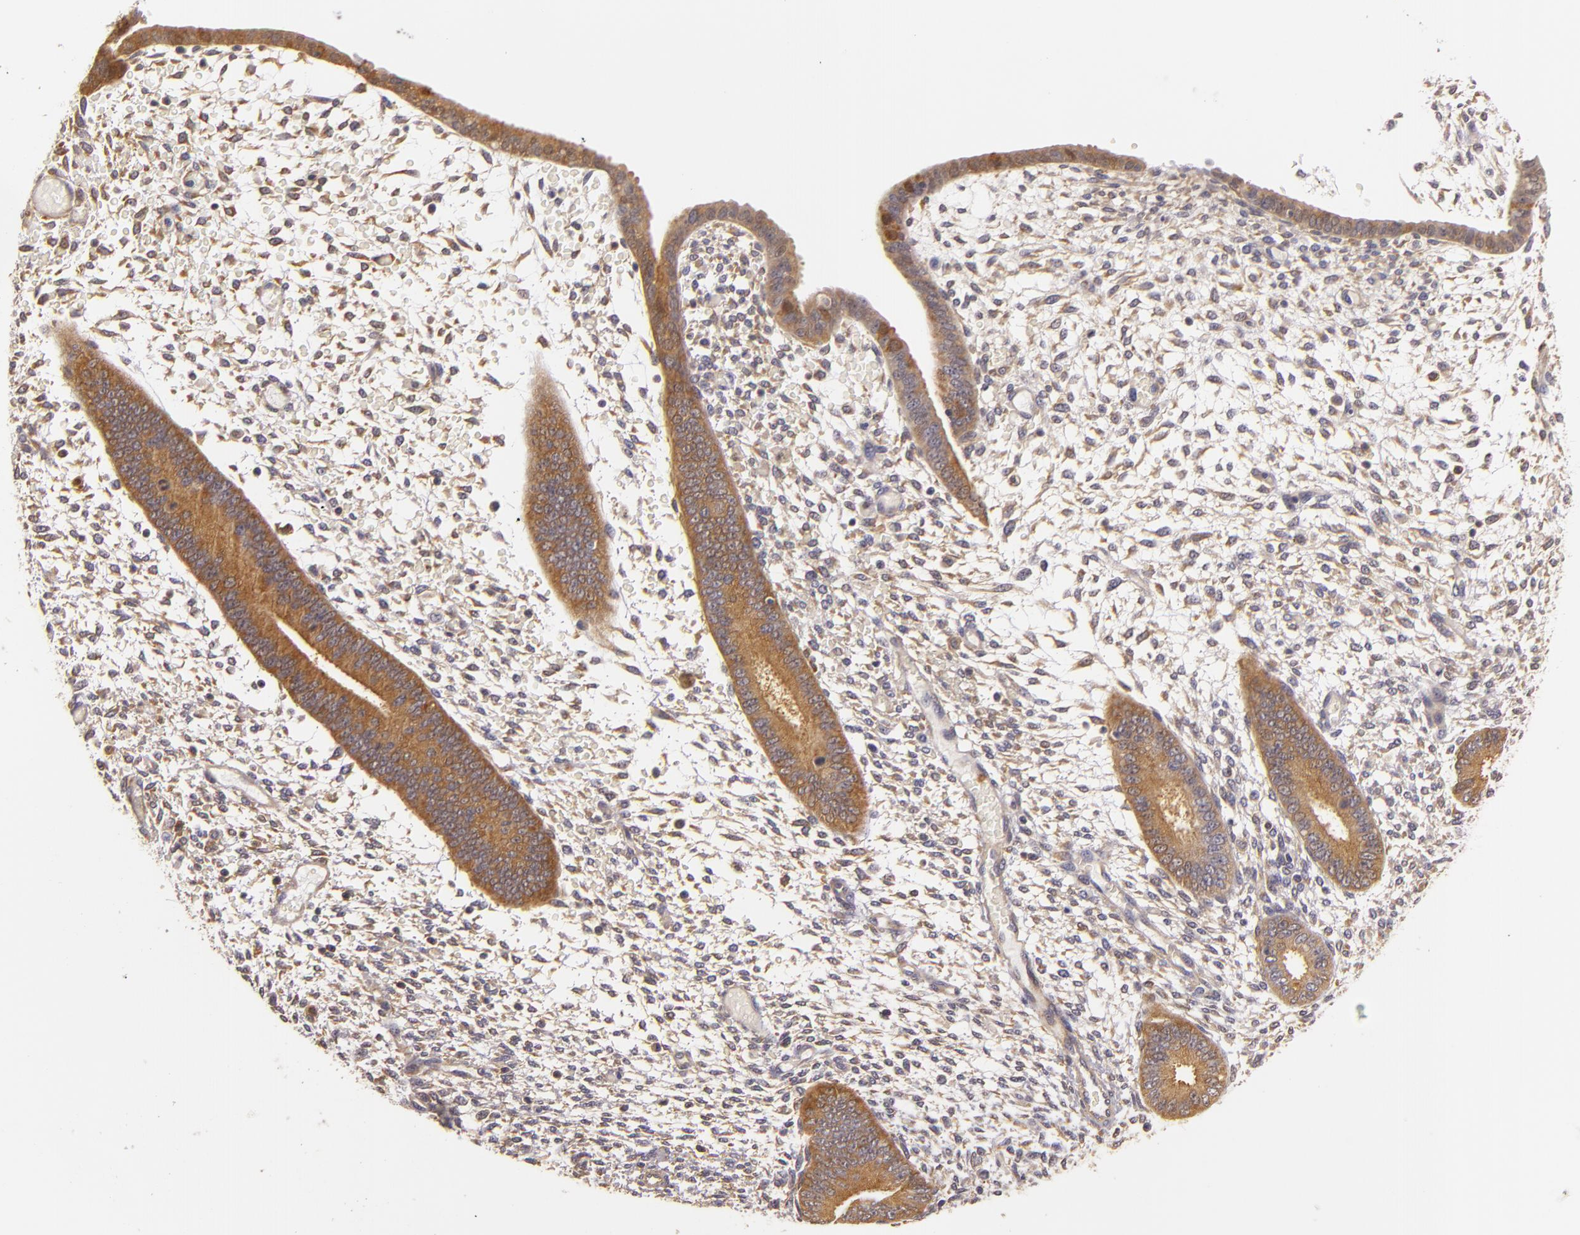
{"staining": {"intensity": "weak", "quantity": ">75%", "location": "cytoplasmic/membranous"}, "tissue": "endometrium", "cell_type": "Cells in endometrial stroma", "image_type": "normal", "snomed": [{"axis": "morphology", "description": "Normal tissue, NOS"}, {"axis": "topography", "description": "Endometrium"}], "caption": "This is a photomicrograph of IHC staining of benign endometrium, which shows weak positivity in the cytoplasmic/membranous of cells in endometrial stroma.", "gene": "TOM1", "patient": {"sex": "female", "age": 42}}